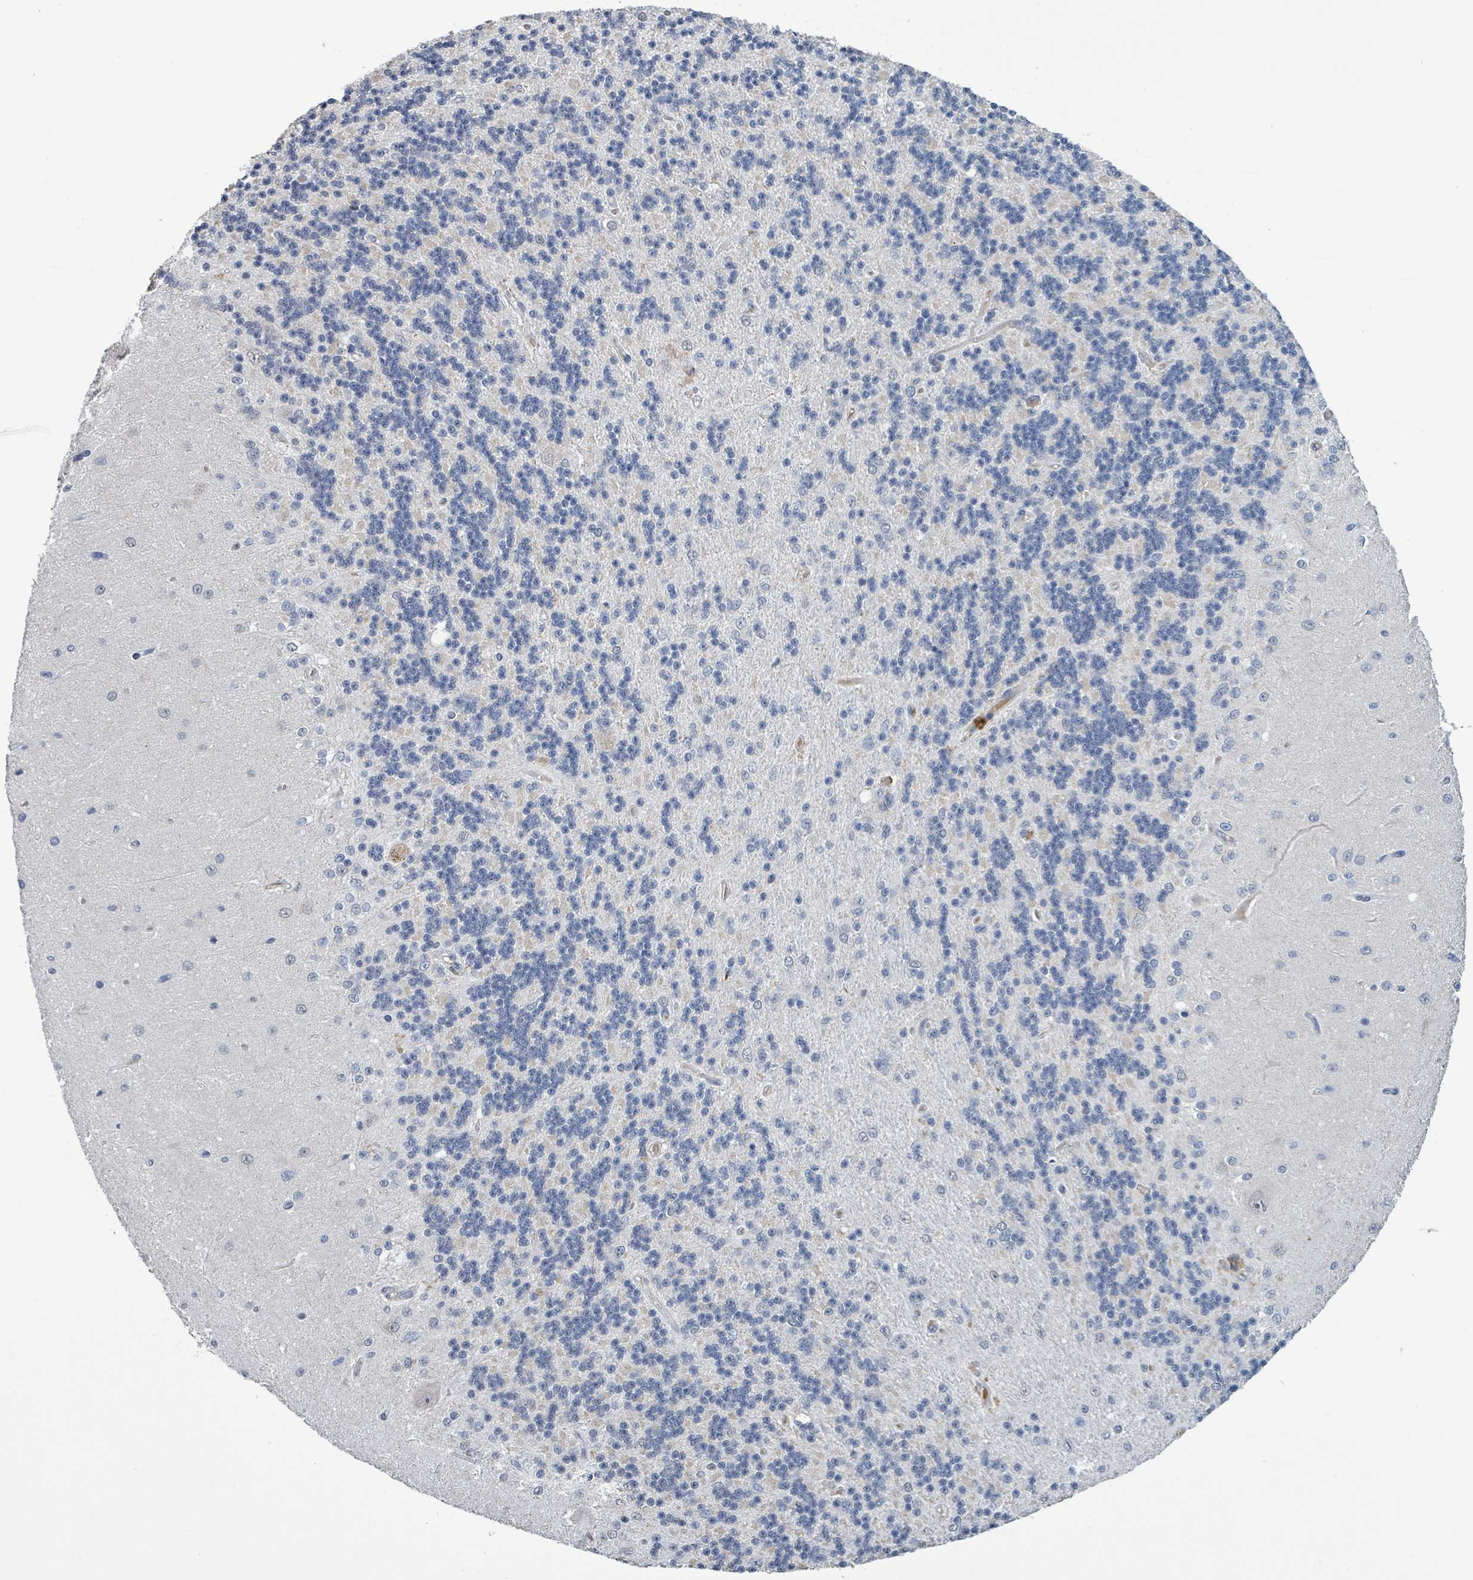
{"staining": {"intensity": "negative", "quantity": "none", "location": "none"}, "tissue": "cerebellum", "cell_type": "Cells in granular layer", "image_type": "normal", "snomed": [{"axis": "morphology", "description": "Normal tissue, NOS"}, {"axis": "topography", "description": "Cerebellum"}], "caption": "Cells in granular layer show no significant staining in unremarkable cerebellum. Brightfield microscopy of immunohistochemistry stained with DAB (brown) and hematoxylin (blue), captured at high magnification.", "gene": "SEBOX", "patient": {"sex": "female", "age": 29}}